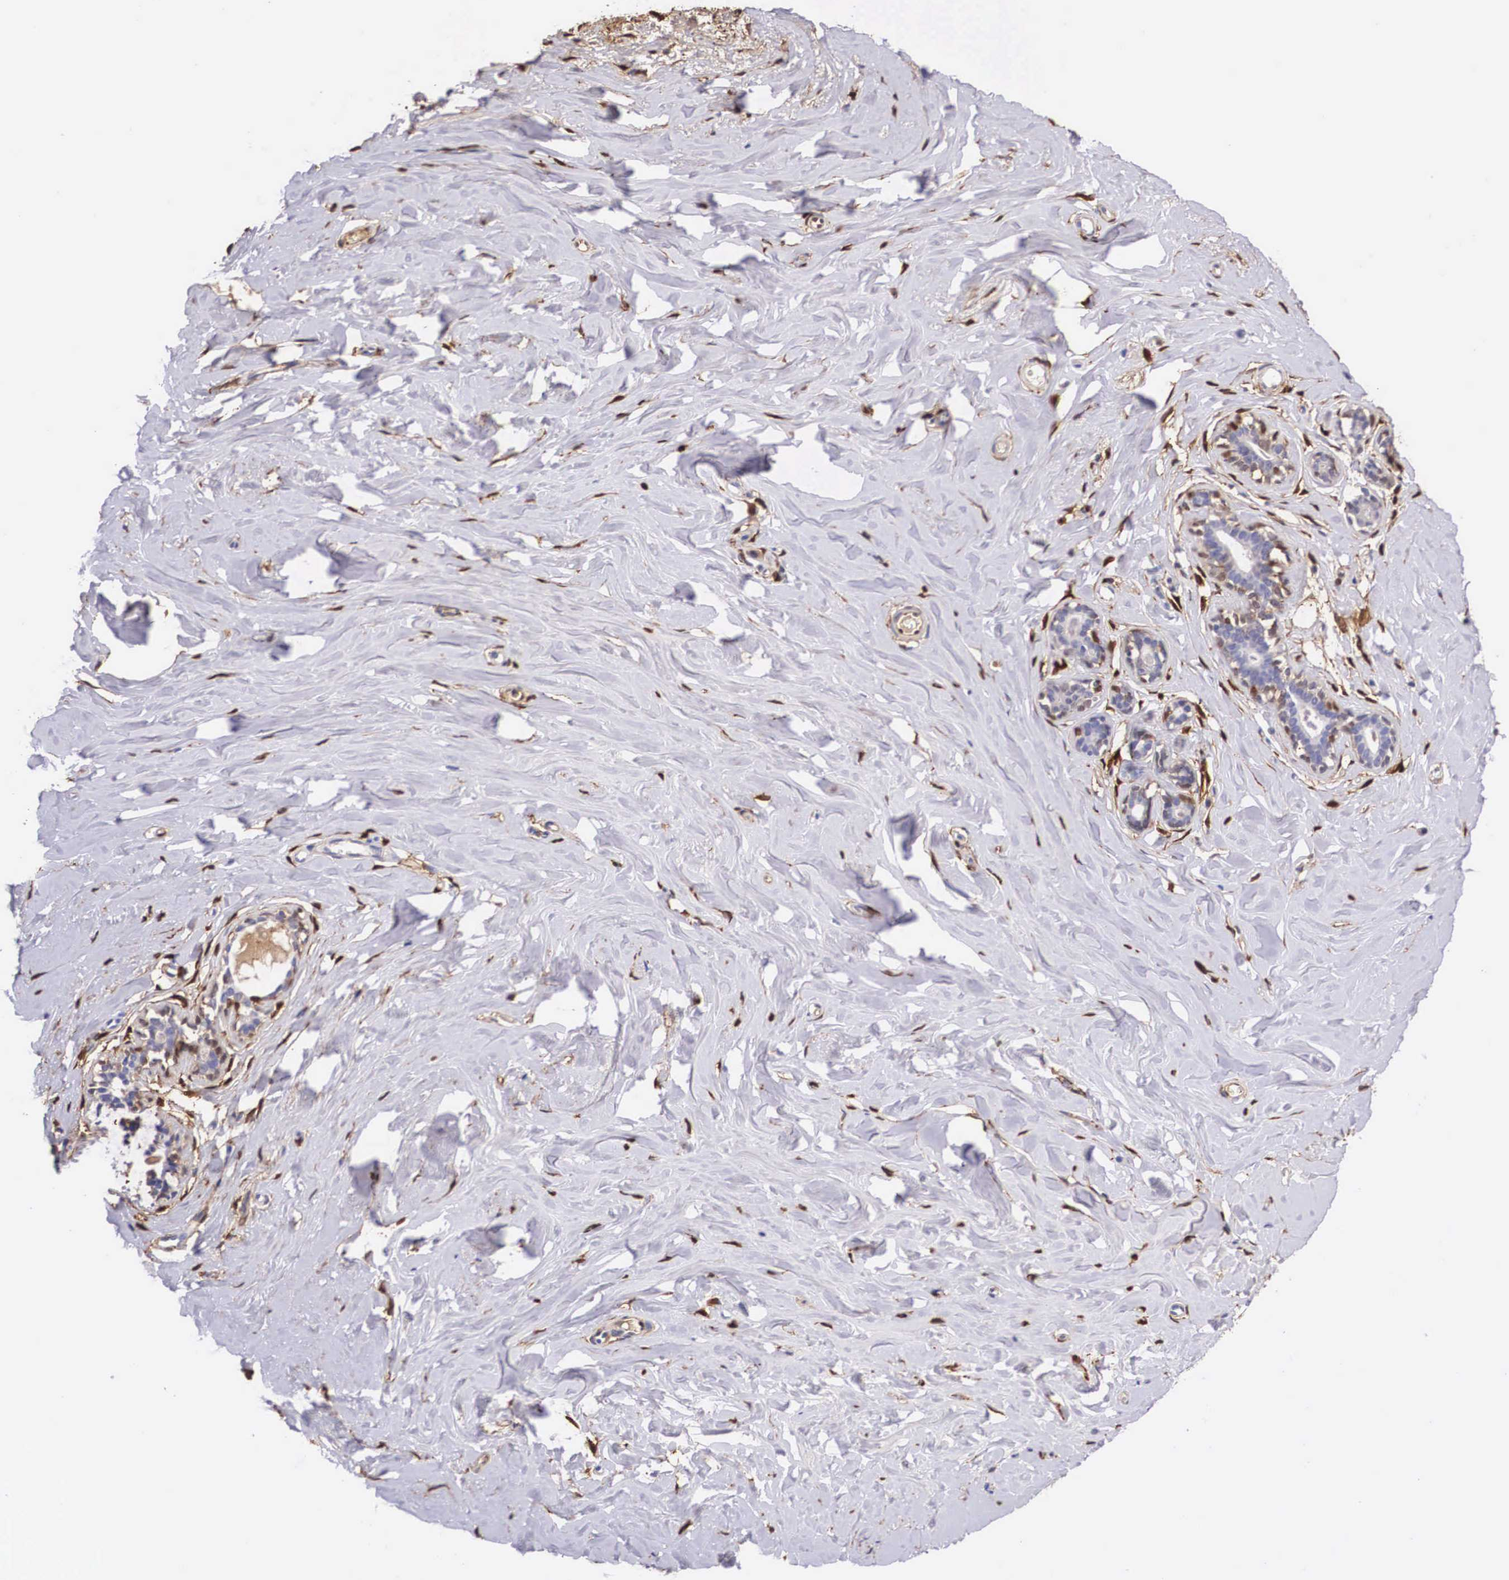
{"staining": {"intensity": "negative", "quantity": "none", "location": "none"}, "tissue": "breast", "cell_type": "Adipocytes", "image_type": "normal", "snomed": [{"axis": "morphology", "description": "Normal tissue, NOS"}, {"axis": "topography", "description": "Breast"}], "caption": "DAB immunohistochemical staining of normal human breast reveals no significant expression in adipocytes. Nuclei are stained in blue.", "gene": "LGALS1", "patient": {"sex": "female", "age": 45}}